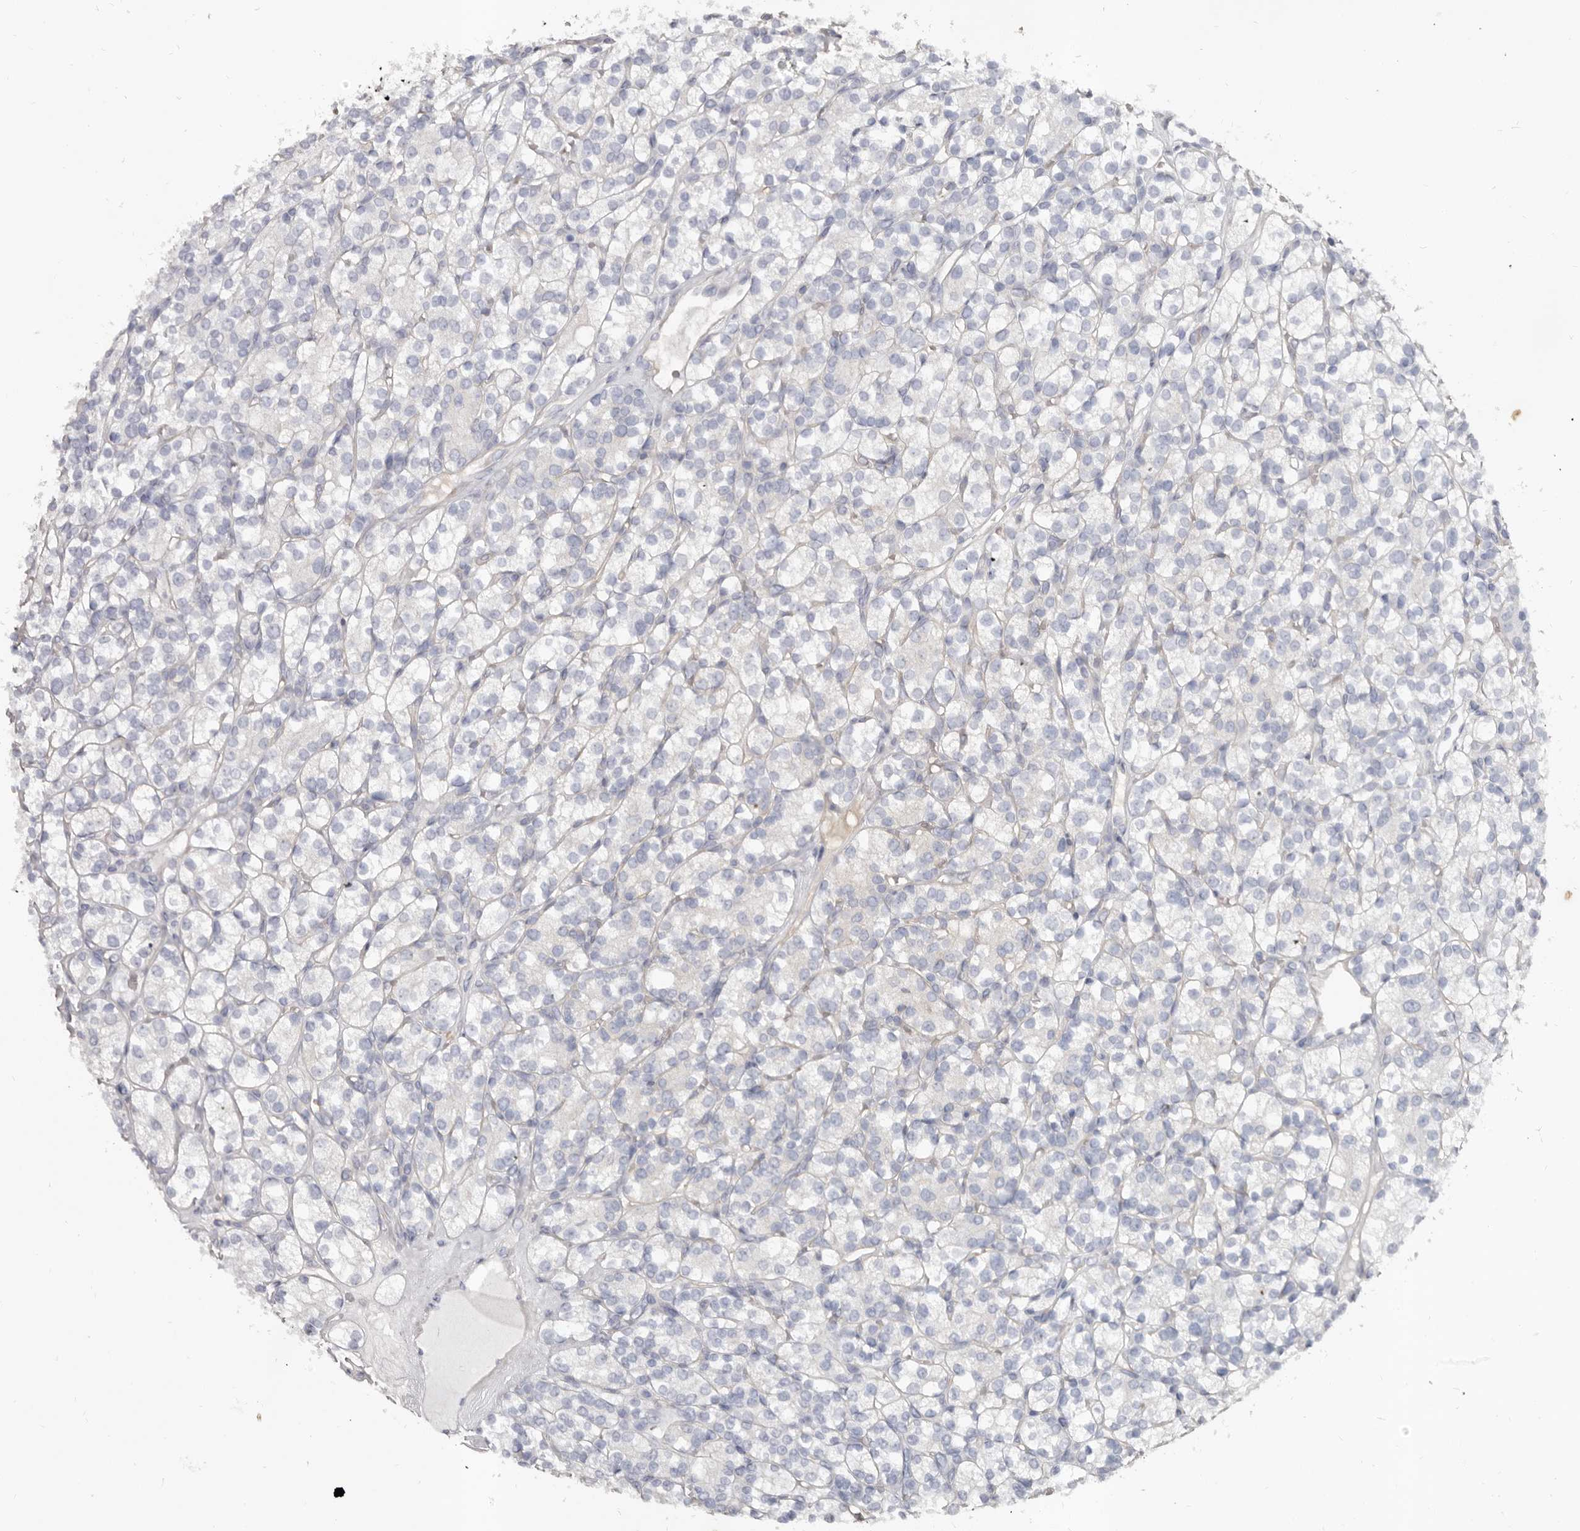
{"staining": {"intensity": "negative", "quantity": "none", "location": "none"}, "tissue": "renal cancer", "cell_type": "Tumor cells", "image_type": "cancer", "snomed": [{"axis": "morphology", "description": "Adenocarcinoma, NOS"}, {"axis": "topography", "description": "Kidney"}], "caption": "There is no significant staining in tumor cells of adenocarcinoma (renal). The staining was performed using DAB (3,3'-diaminobenzidine) to visualize the protein expression in brown, while the nuclei were stained in blue with hematoxylin (Magnification: 20x).", "gene": "SPTA1", "patient": {"sex": "male", "age": 77}}